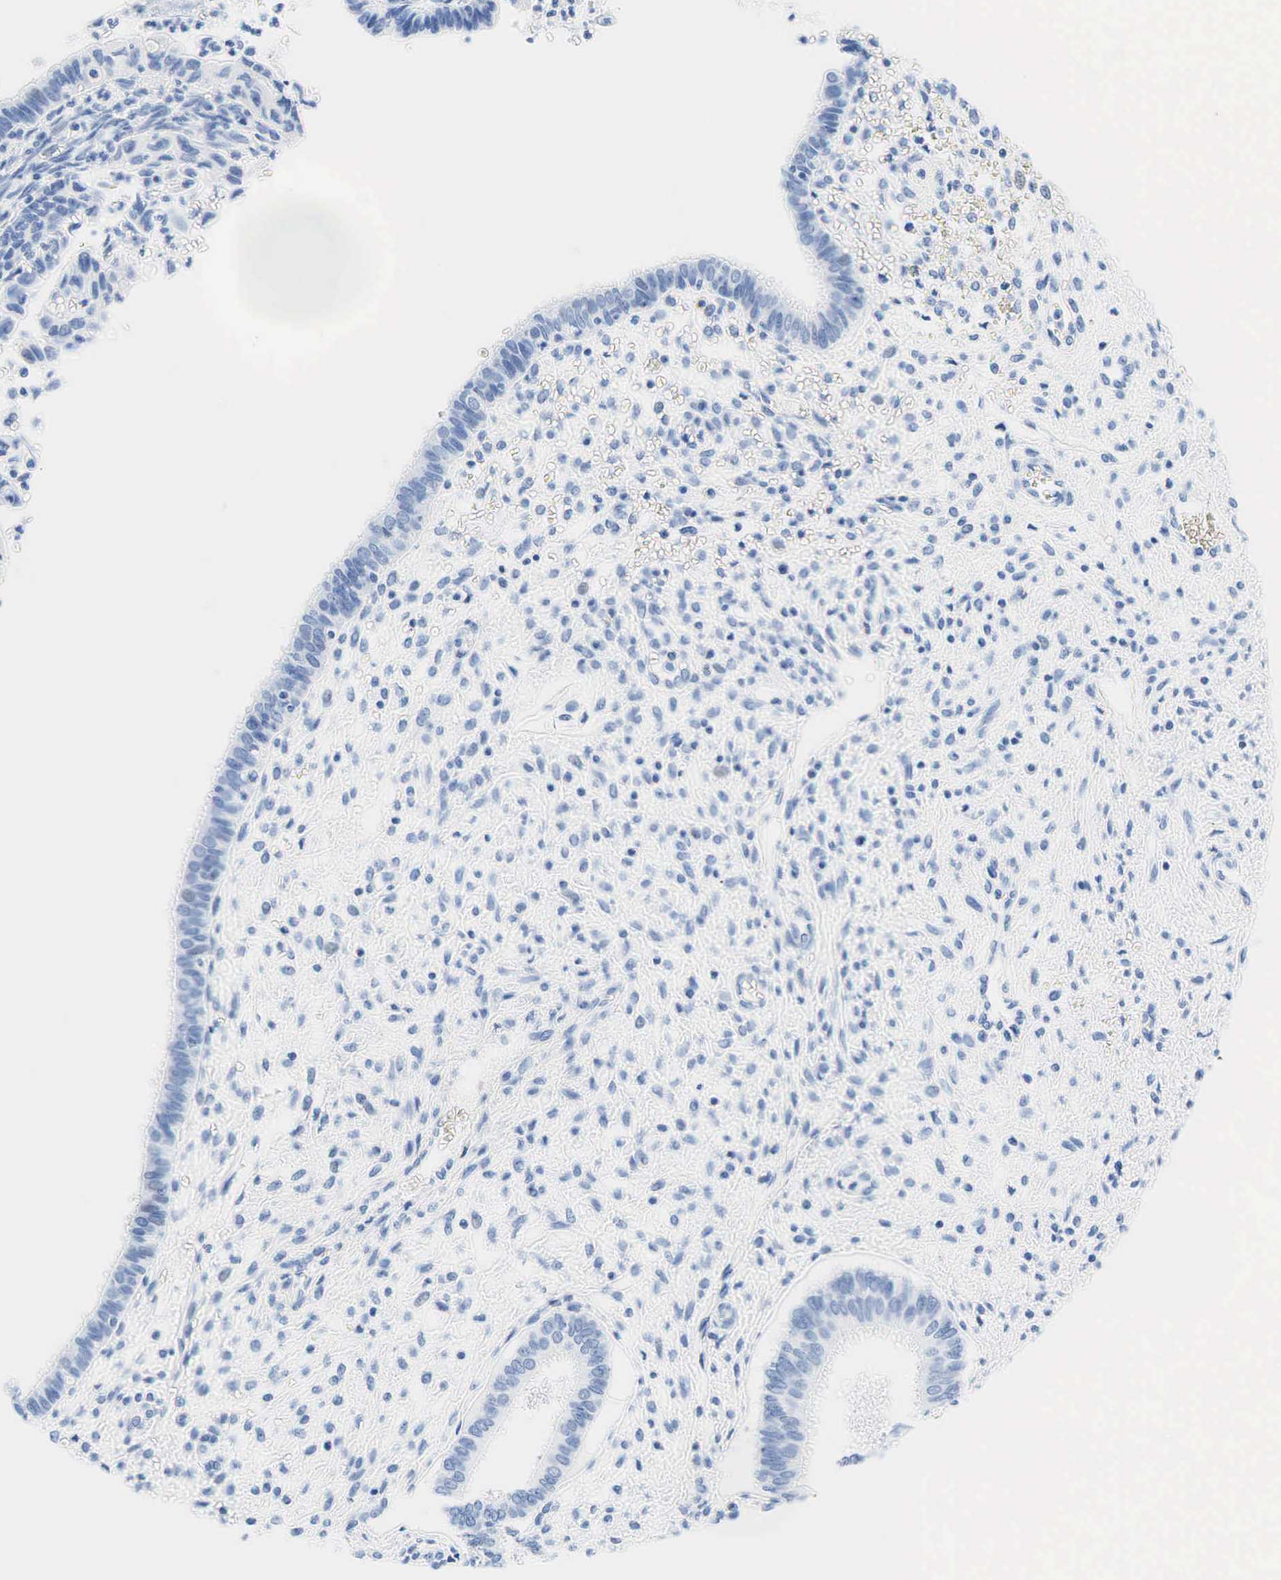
{"staining": {"intensity": "negative", "quantity": "none", "location": "none"}, "tissue": "cervical cancer", "cell_type": "Tumor cells", "image_type": "cancer", "snomed": [{"axis": "morphology", "description": "Normal tissue, NOS"}, {"axis": "morphology", "description": "Adenocarcinoma, NOS"}, {"axis": "topography", "description": "Cervix"}], "caption": "High magnification brightfield microscopy of cervical cancer (adenocarcinoma) stained with DAB (brown) and counterstained with hematoxylin (blue): tumor cells show no significant expression. (Stains: DAB immunohistochemistry (IHC) with hematoxylin counter stain, Microscopy: brightfield microscopy at high magnification).", "gene": "INHA", "patient": {"sex": "female", "age": 34}}